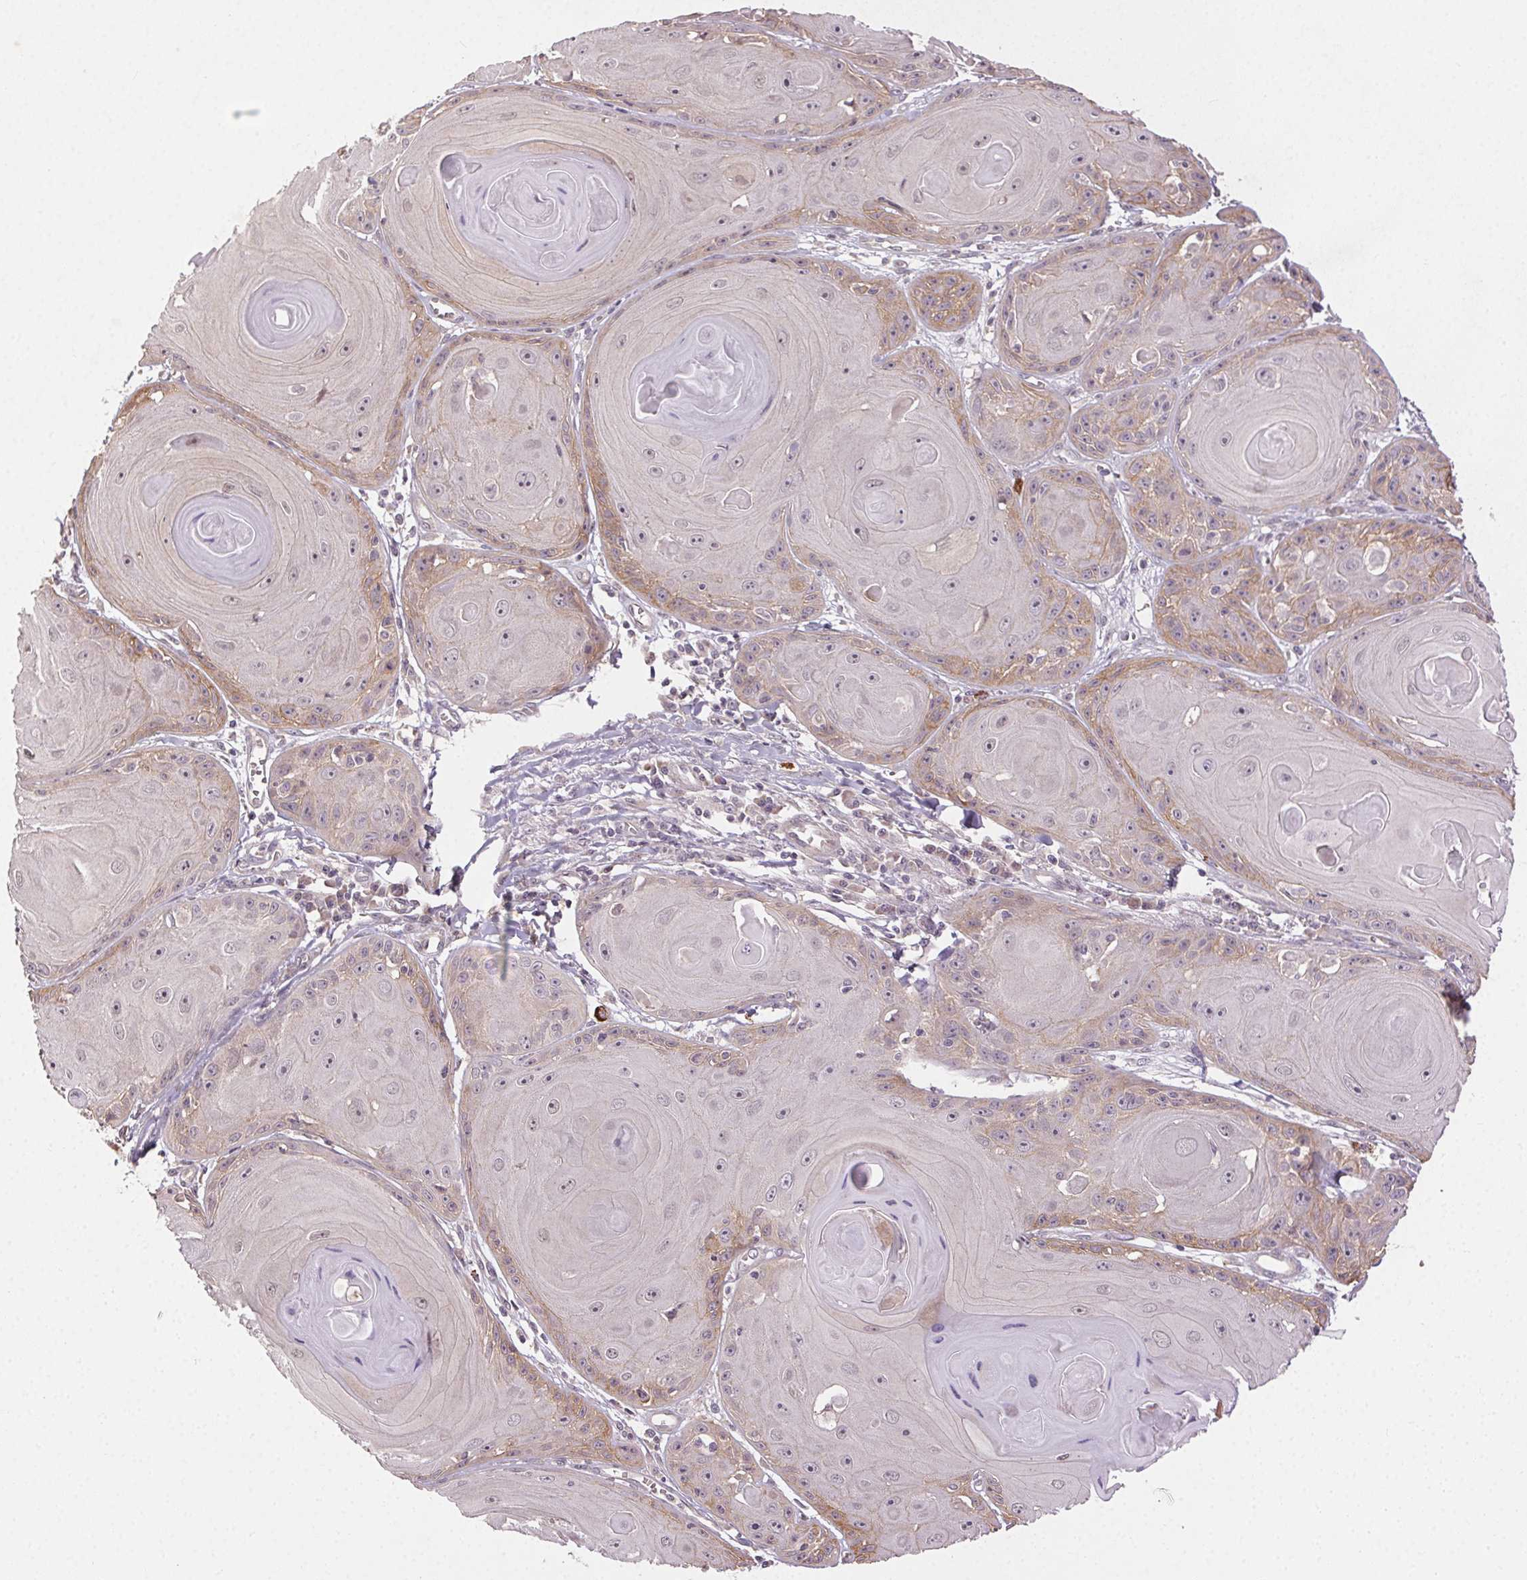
{"staining": {"intensity": "weak", "quantity": "<25%", "location": "cytoplasmic/membranous"}, "tissue": "skin cancer", "cell_type": "Tumor cells", "image_type": "cancer", "snomed": [{"axis": "morphology", "description": "Squamous cell carcinoma, NOS"}, {"axis": "topography", "description": "Skin"}, {"axis": "topography", "description": "Vulva"}], "caption": "There is no significant expression in tumor cells of squamous cell carcinoma (skin).", "gene": "ATP1B3", "patient": {"sex": "female", "age": 85}}